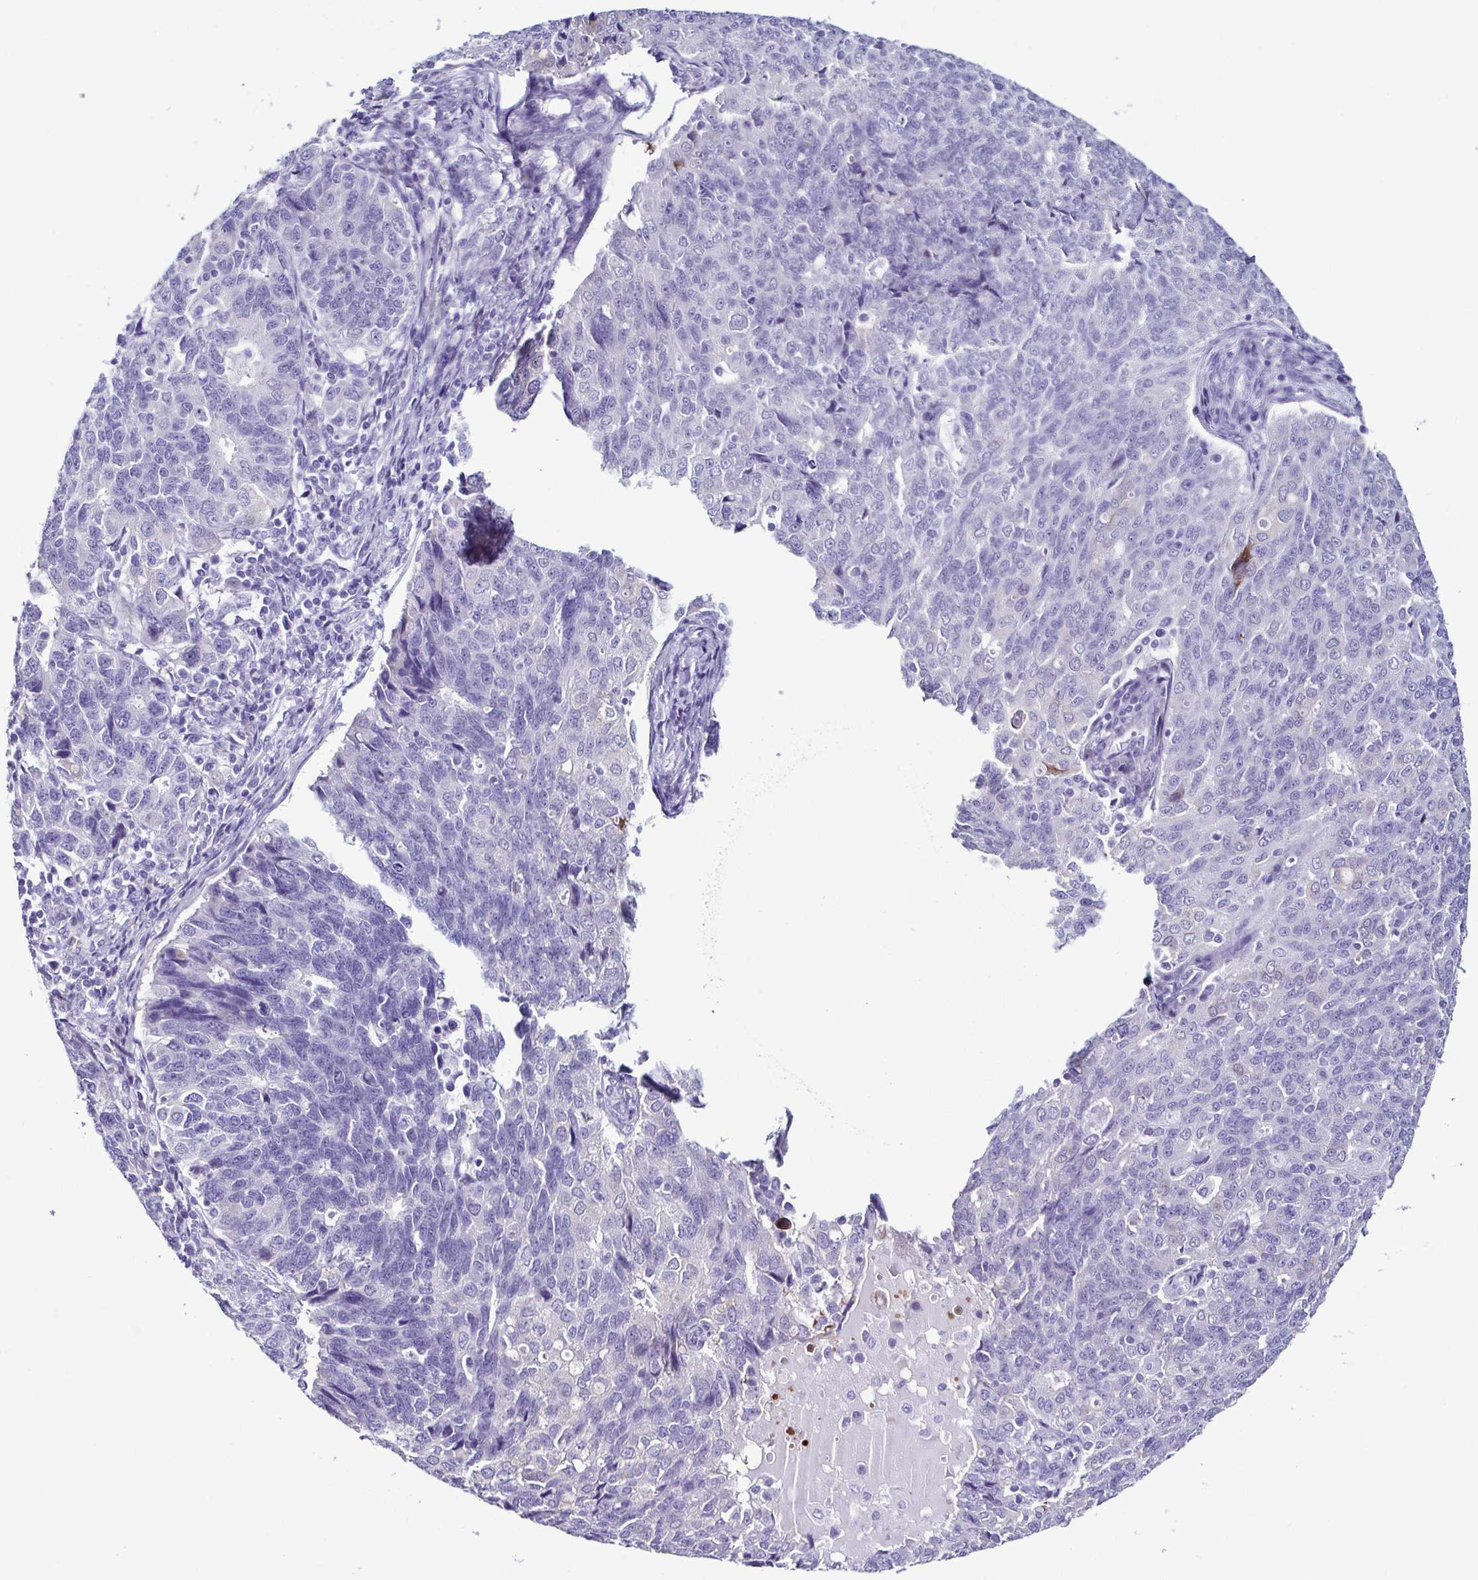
{"staining": {"intensity": "negative", "quantity": "none", "location": "none"}, "tissue": "endometrial cancer", "cell_type": "Tumor cells", "image_type": "cancer", "snomed": [{"axis": "morphology", "description": "Adenocarcinoma, NOS"}, {"axis": "topography", "description": "Endometrium"}], "caption": "Immunohistochemistry of endometrial cancer (adenocarcinoma) exhibits no staining in tumor cells. (DAB (3,3'-diaminobenzidine) immunohistochemistry, high magnification).", "gene": "SRL", "patient": {"sex": "female", "age": 43}}